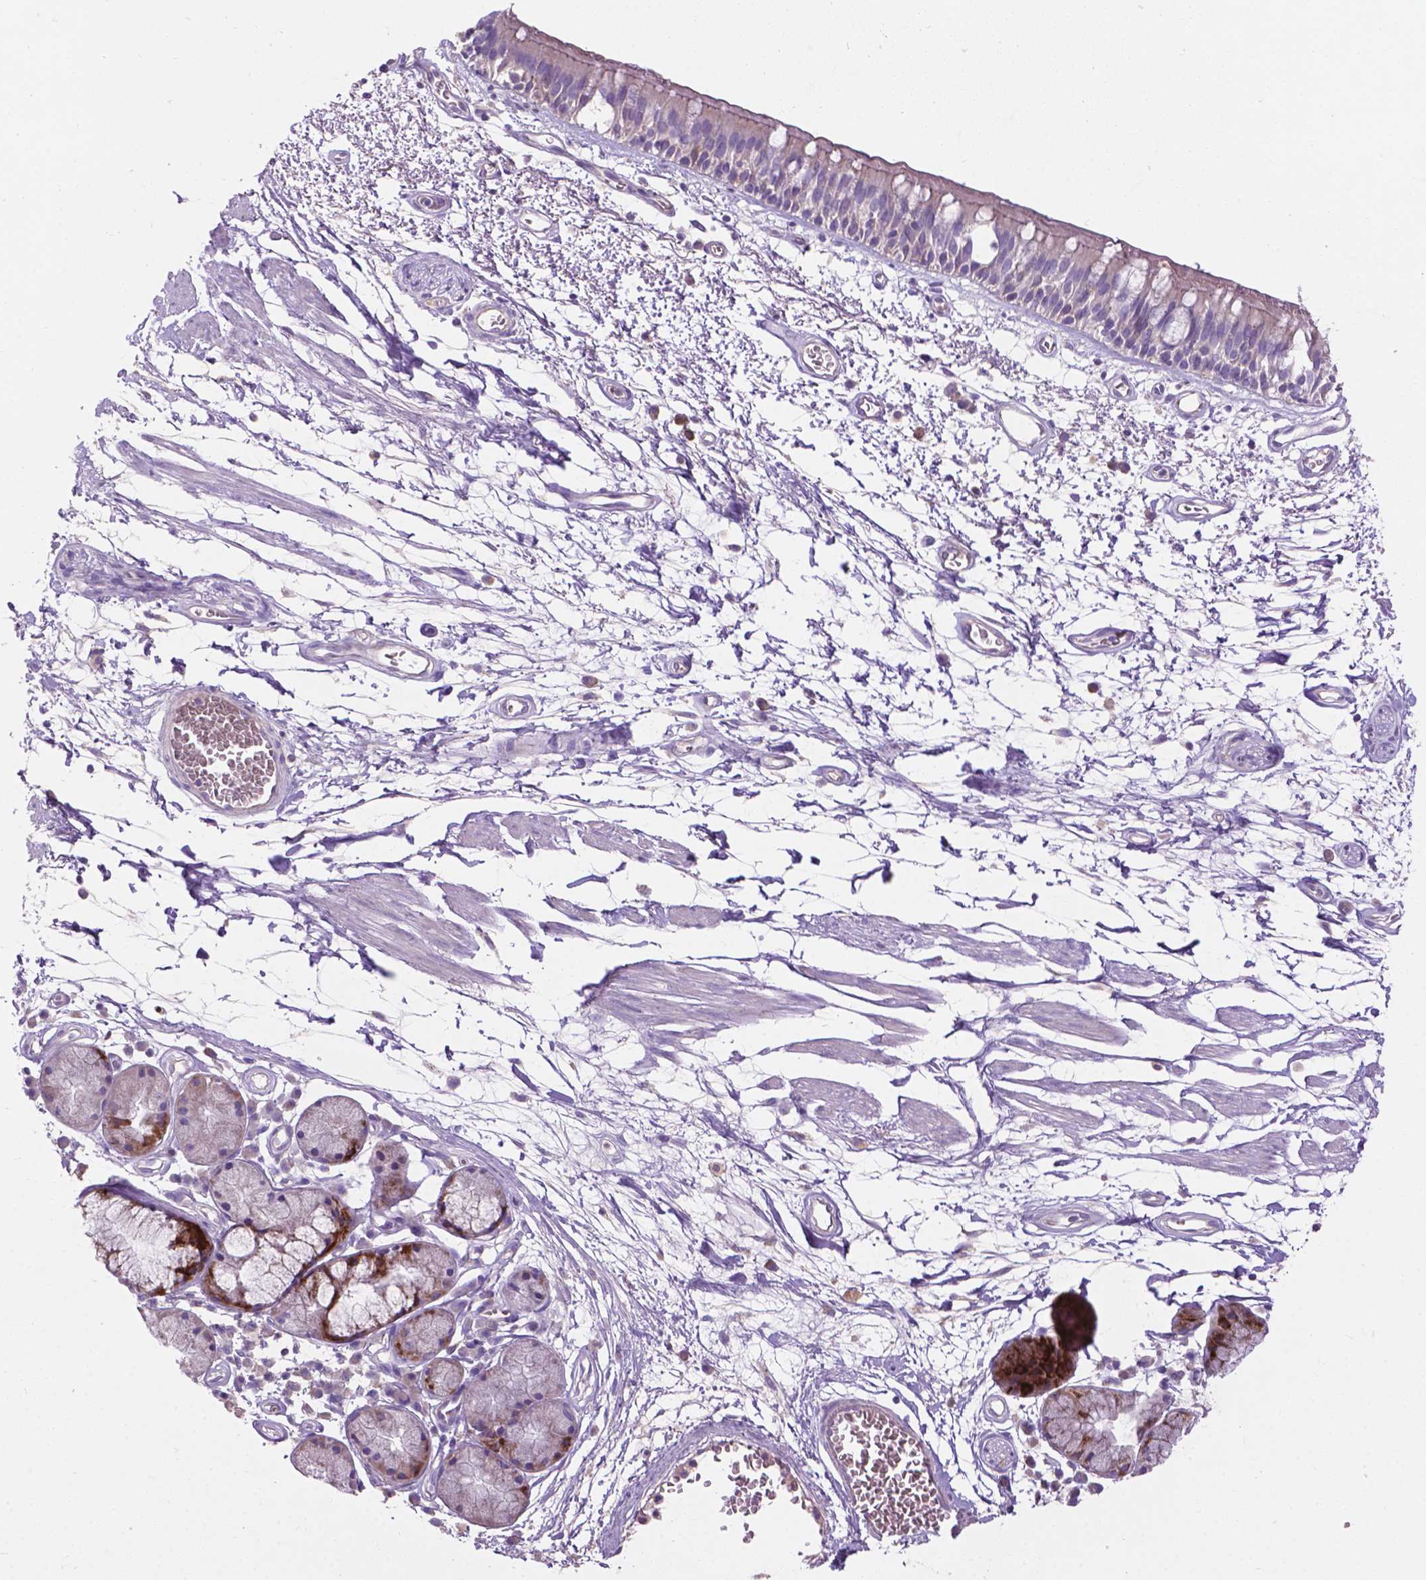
{"staining": {"intensity": "weak", "quantity": "25%-75%", "location": "cytoplasmic/membranous"}, "tissue": "bronchus", "cell_type": "Respiratory epithelial cells", "image_type": "normal", "snomed": [{"axis": "morphology", "description": "Normal tissue, NOS"}, {"axis": "morphology", "description": "Squamous cell carcinoma, NOS"}, {"axis": "topography", "description": "Cartilage tissue"}, {"axis": "topography", "description": "Bronchus"}, {"axis": "topography", "description": "Lung"}], "caption": "Immunohistochemical staining of unremarkable bronchus displays weak cytoplasmic/membranous protein staining in about 25%-75% of respiratory epithelial cells. (DAB (3,3'-diaminobenzidine) IHC with brightfield microscopy, high magnification).", "gene": "NOXO1", "patient": {"sex": "male", "age": 66}}